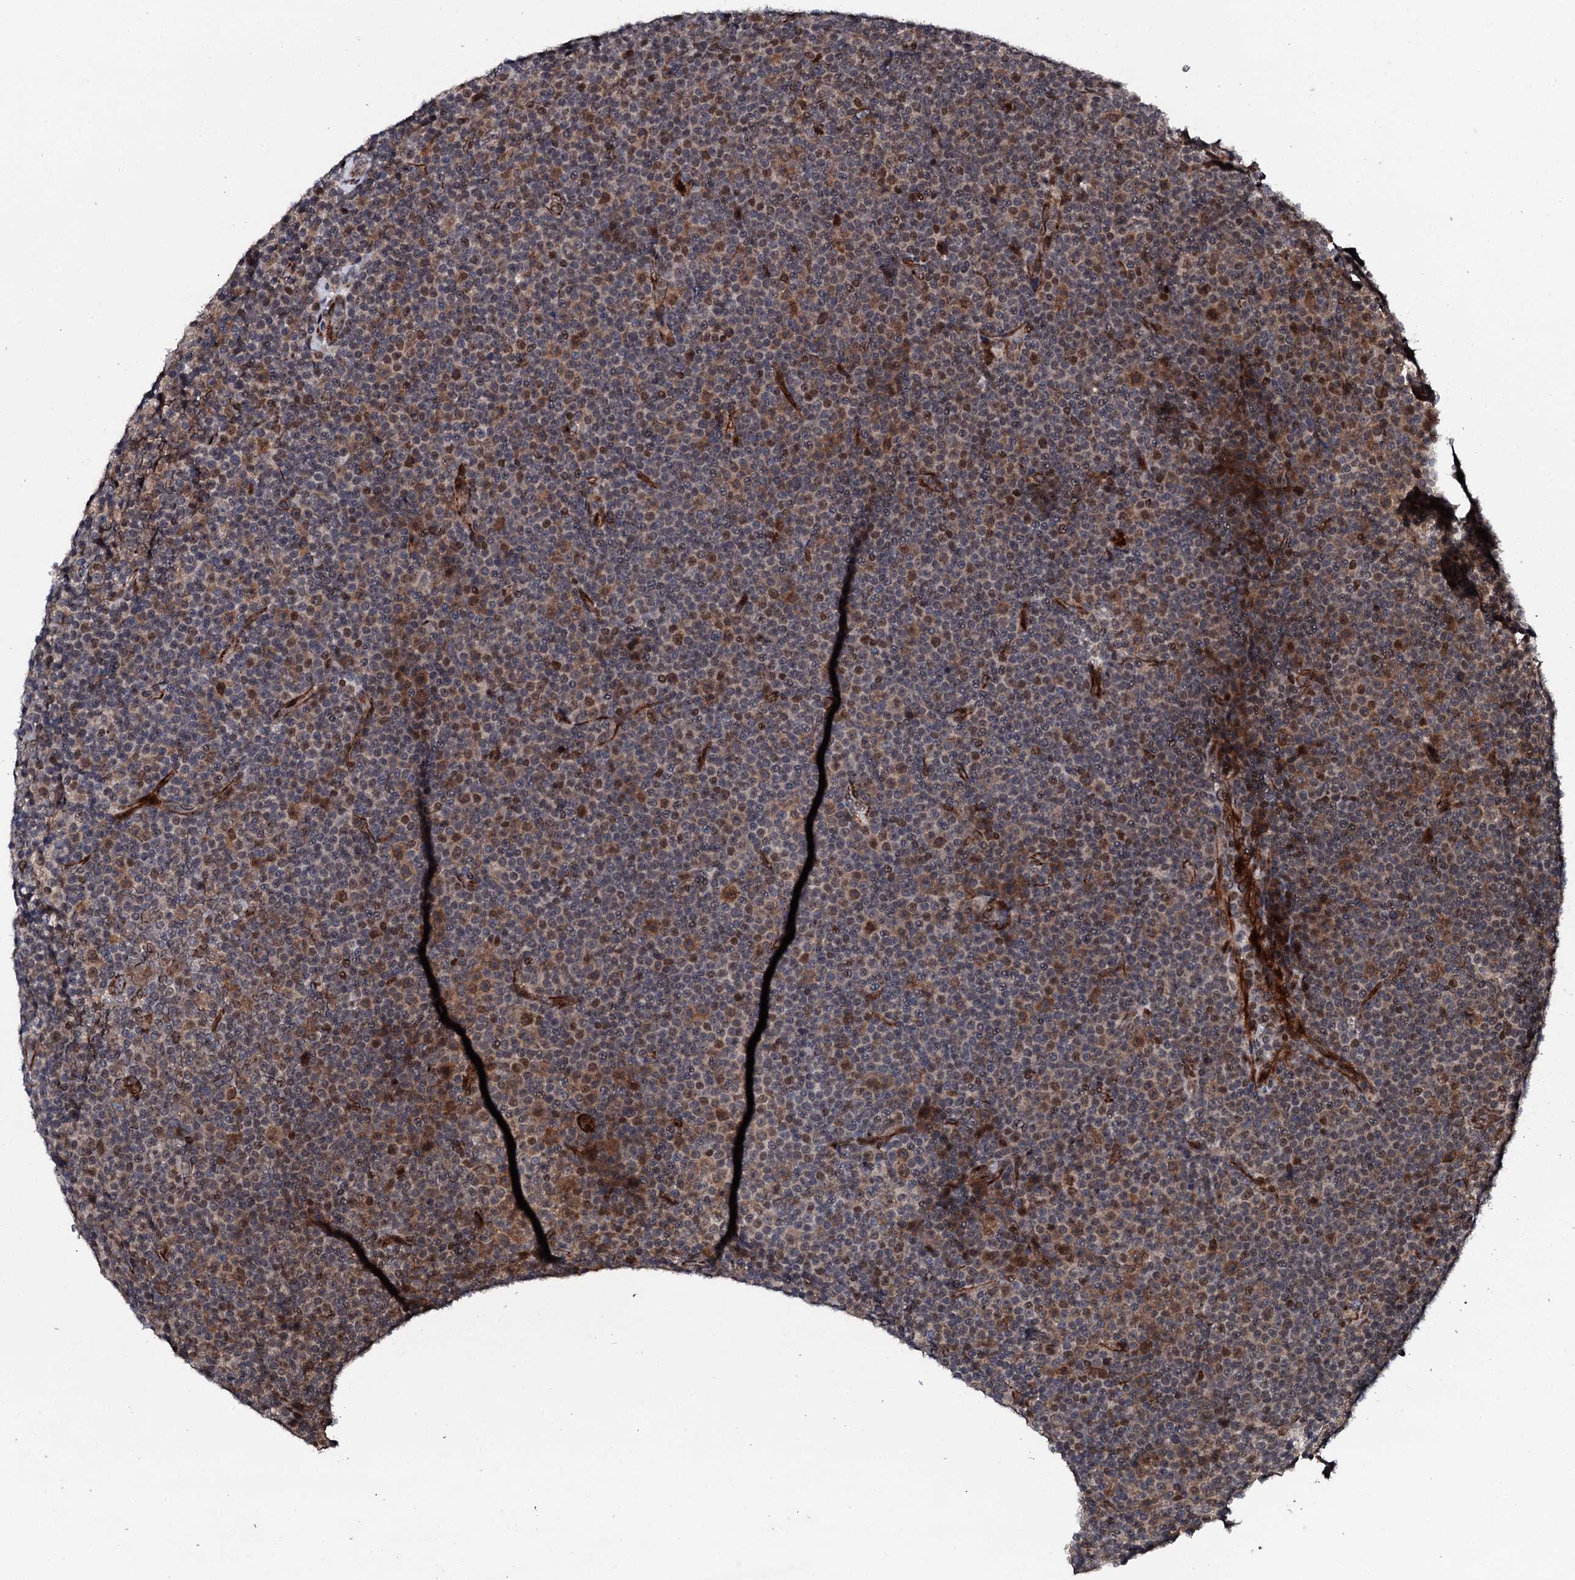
{"staining": {"intensity": "moderate", "quantity": "25%-75%", "location": "cytoplasmic/membranous,nuclear"}, "tissue": "lymphoma", "cell_type": "Tumor cells", "image_type": "cancer", "snomed": [{"axis": "morphology", "description": "Malignant lymphoma, non-Hodgkin's type, Low grade"}, {"axis": "topography", "description": "Lymph node"}], "caption": "DAB immunohistochemical staining of human low-grade malignant lymphoma, non-Hodgkin's type demonstrates moderate cytoplasmic/membranous and nuclear protein positivity in about 25%-75% of tumor cells. (Brightfield microscopy of DAB IHC at high magnification).", "gene": "FAM111A", "patient": {"sex": "female", "age": 67}}